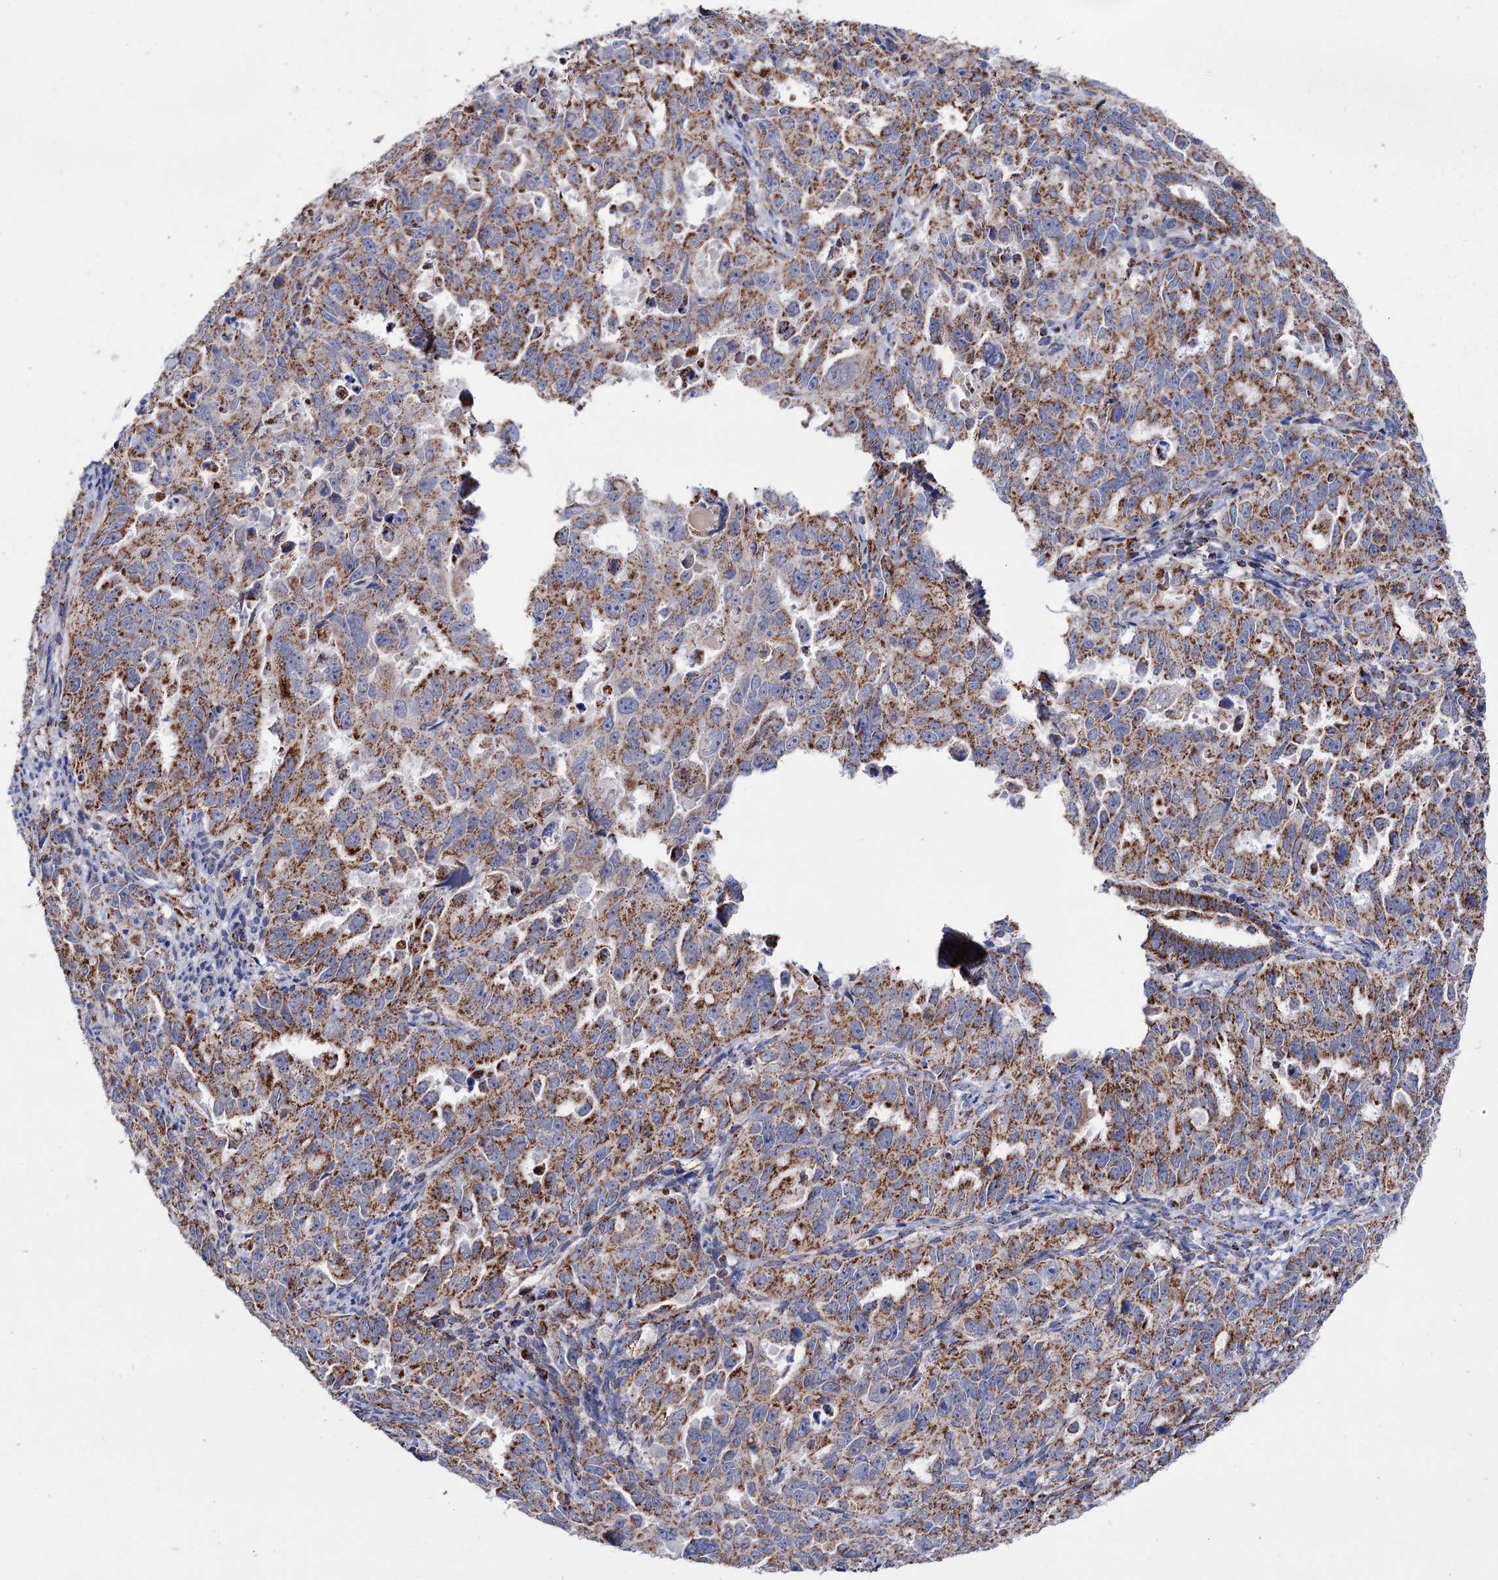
{"staining": {"intensity": "moderate", "quantity": ">75%", "location": "cytoplasmic/membranous"}, "tissue": "endometrial cancer", "cell_type": "Tumor cells", "image_type": "cancer", "snomed": [{"axis": "morphology", "description": "Adenocarcinoma, NOS"}, {"axis": "topography", "description": "Endometrium"}], "caption": "Tumor cells show medium levels of moderate cytoplasmic/membranous staining in approximately >75% of cells in adenocarcinoma (endometrial).", "gene": "ABHD10", "patient": {"sex": "female", "age": 65}}